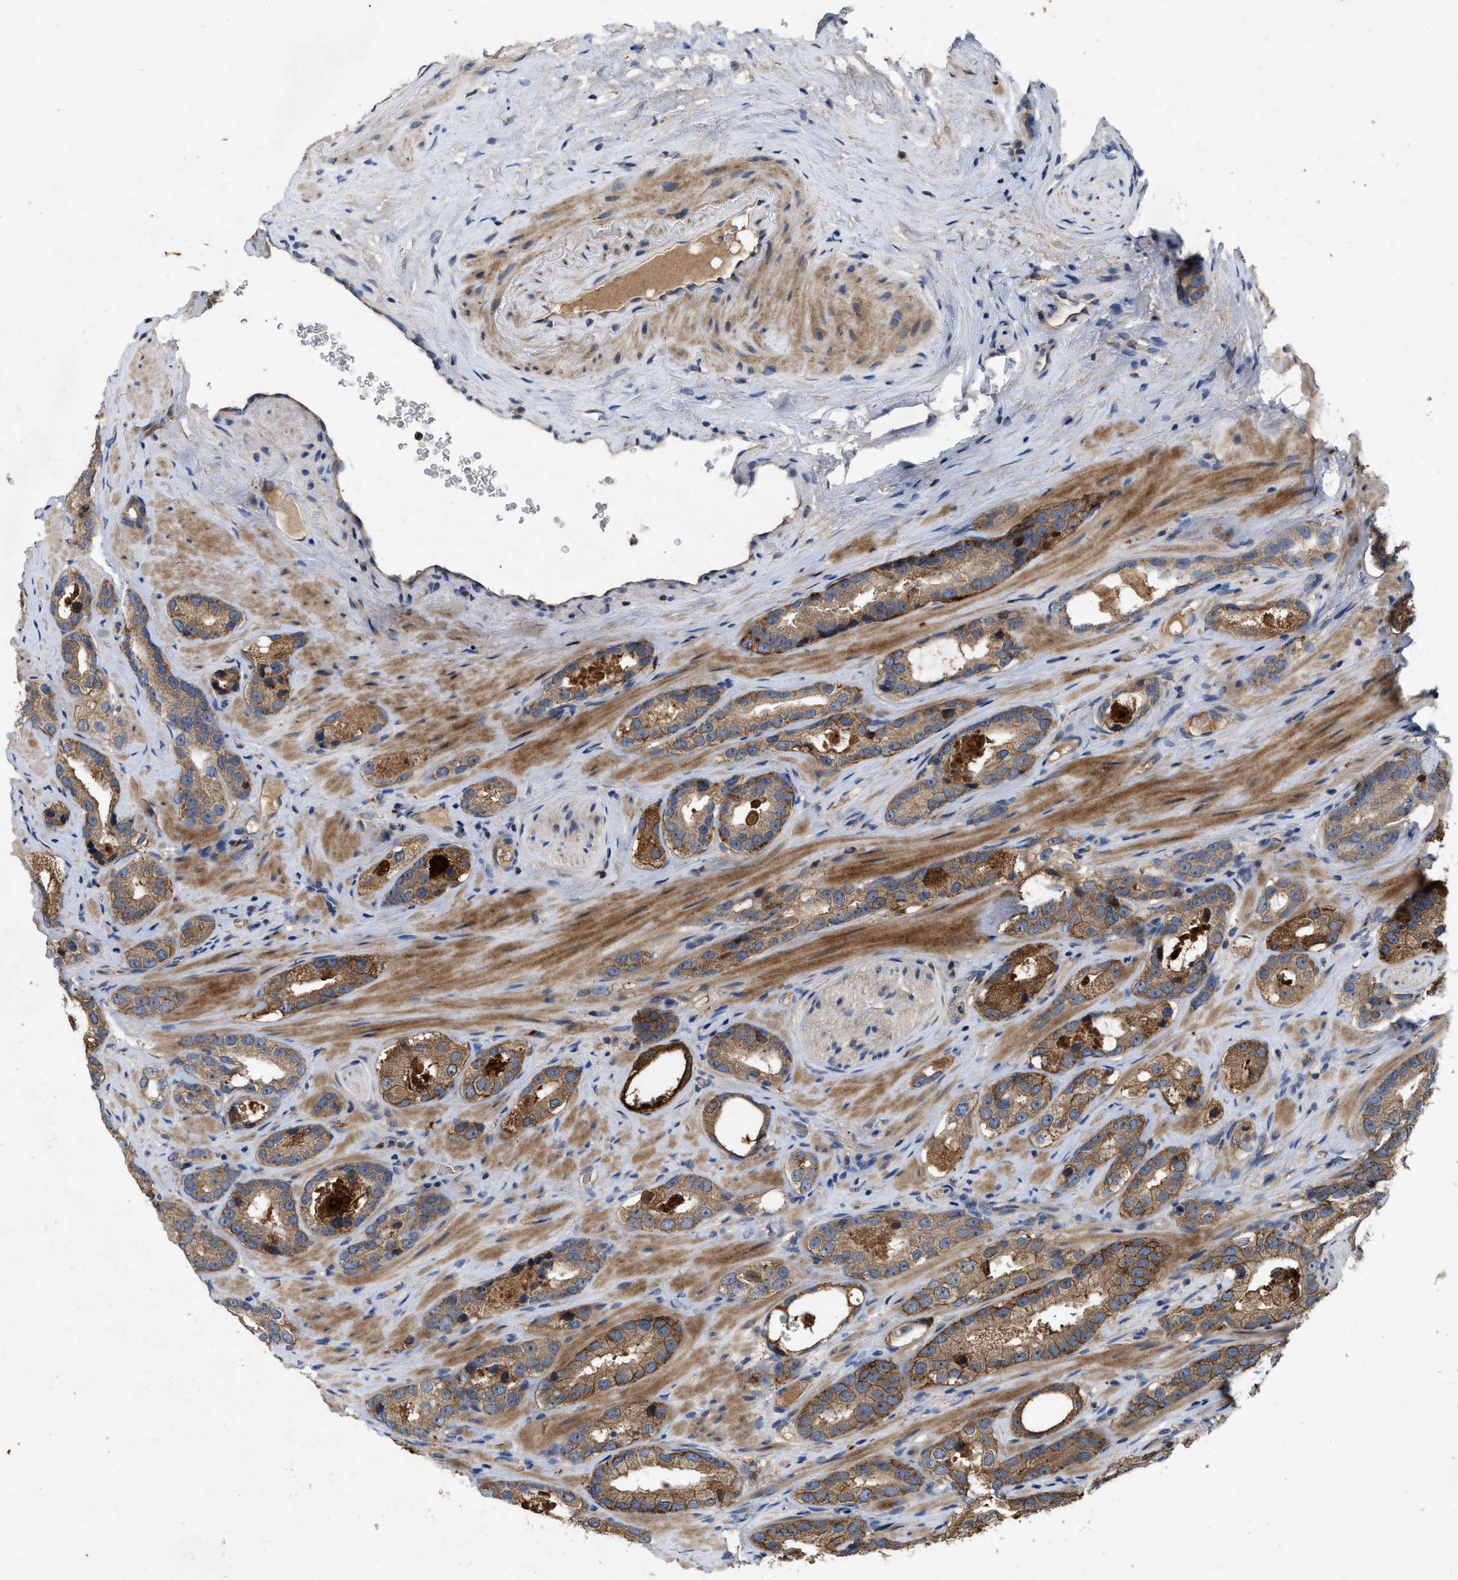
{"staining": {"intensity": "moderate", "quantity": ">75%", "location": "cytoplasmic/membranous"}, "tissue": "prostate cancer", "cell_type": "Tumor cells", "image_type": "cancer", "snomed": [{"axis": "morphology", "description": "Adenocarcinoma, High grade"}, {"axis": "topography", "description": "Prostate"}], "caption": "Tumor cells demonstrate medium levels of moderate cytoplasmic/membranous positivity in about >75% of cells in human prostate high-grade adenocarcinoma.", "gene": "LPAR2", "patient": {"sex": "male", "age": 63}}